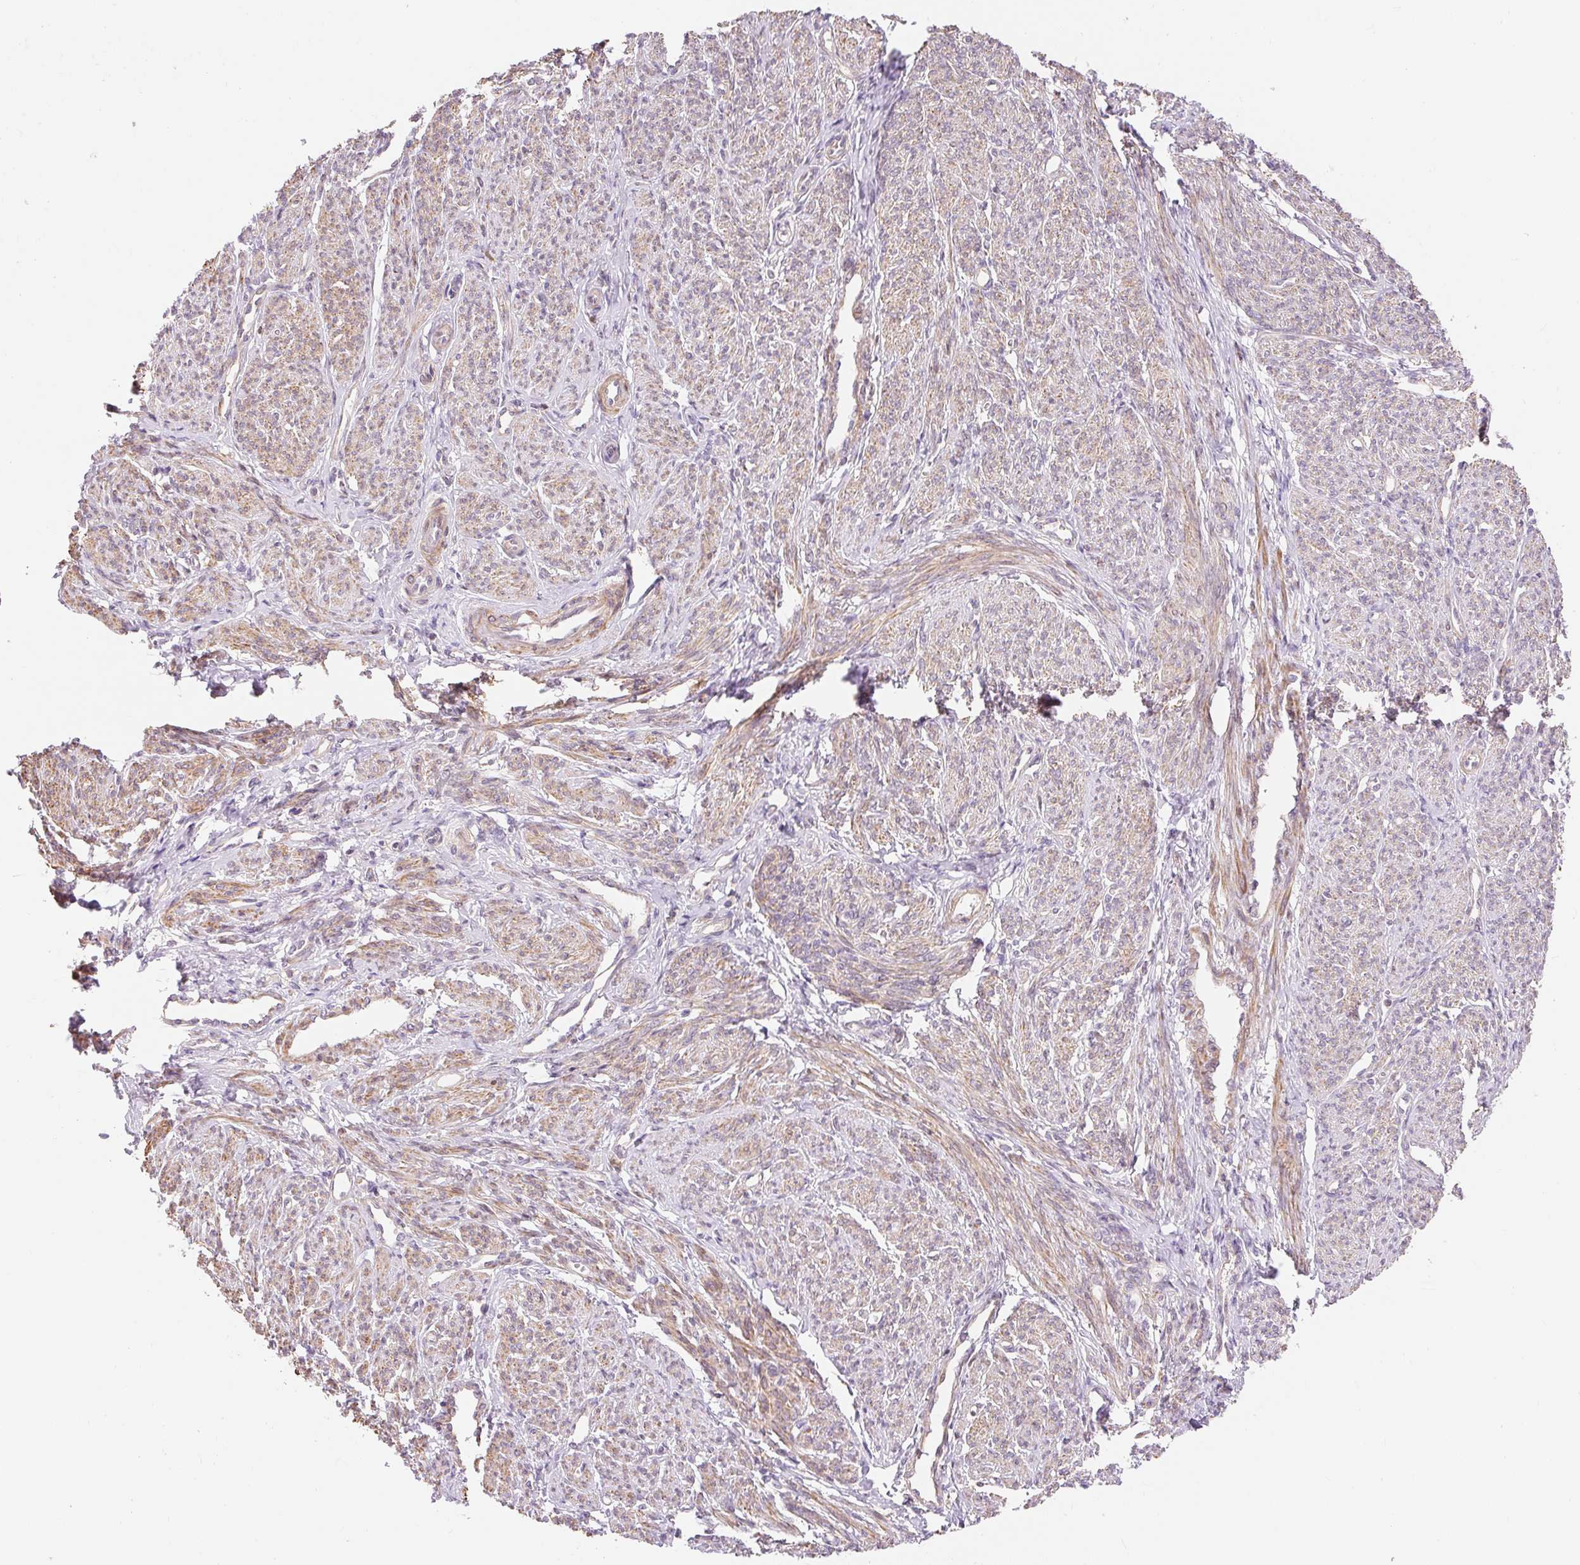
{"staining": {"intensity": "moderate", "quantity": ">75%", "location": "cytoplasmic/membranous"}, "tissue": "smooth muscle", "cell_type": "Smooth muscle cells", "image_type": "normal", "snomed": [{"axis": "morphology", "description": "Normal tissue, NOS"}, {"axis": "topography", "description": "Smooth muscle"}], "caption": "Human smooth muscle stained for a protein (brown) demonstrates moderate cytoplasmic/membranous positive expression in approximately >75% of smooth muscle cells.", "gene": "EMC10", "patient": {"sex": "female", "age": 65}}